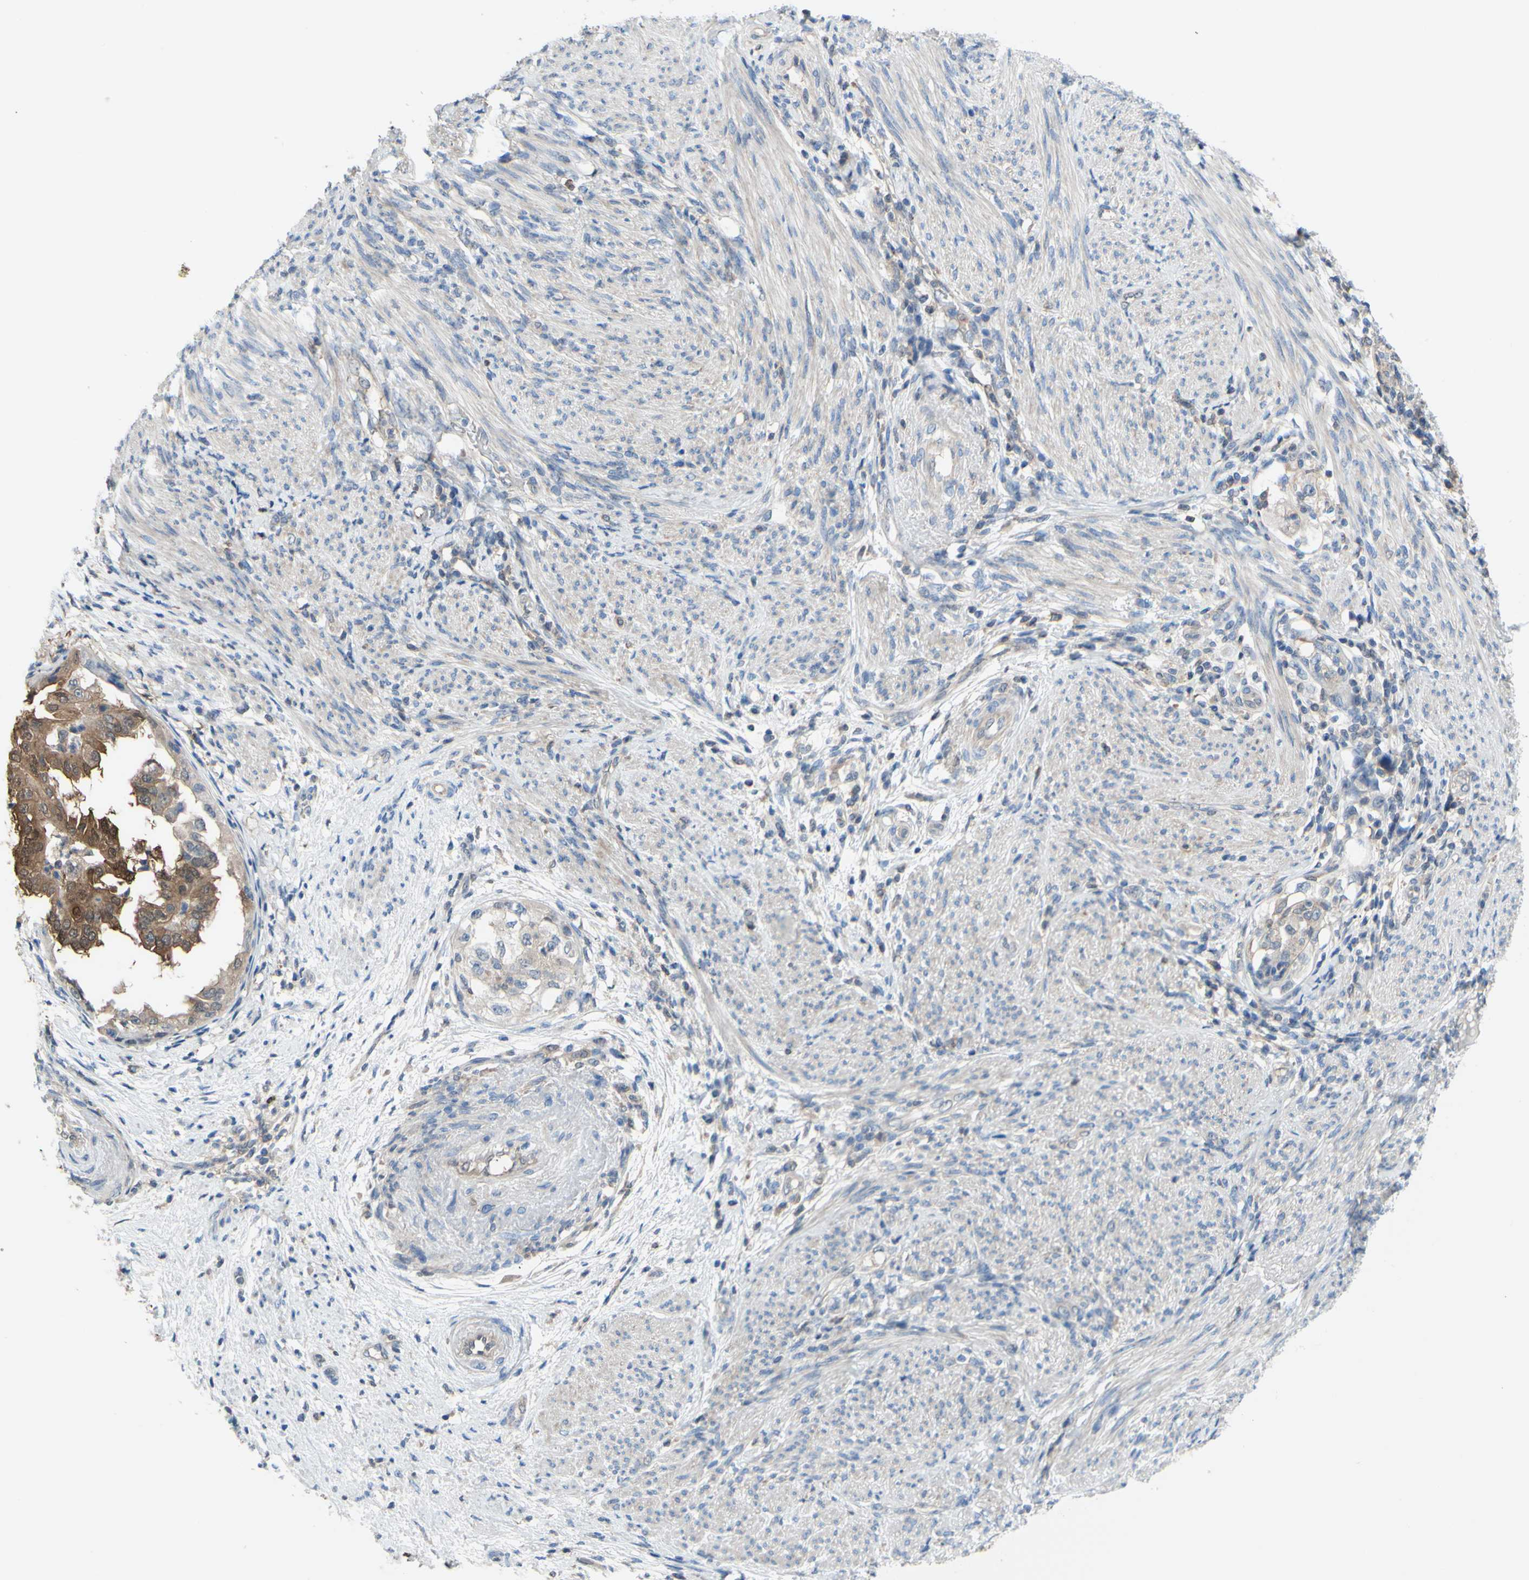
{"staining": {"intensity": "moderate", "quantity": ">75%", "location": "cytoplasmic/membranous"}, "tissue": "endometrial cancer", "cell_type": "Tumor cells", "image_type": "cancer", "snomed": [{"axis": "morphology", "description": "Adenocarcinoma, NOS"}, {"axis": "topography", "description": "Endometrium"}], "caption": "A brown stain labels moderate cytoplasmic/membranous expression of a protein in endometrial cancer (adenocarcinoma) tumor cells.", "gene": "UPK3B", "patient": {"sex": "female", "age": 85}}